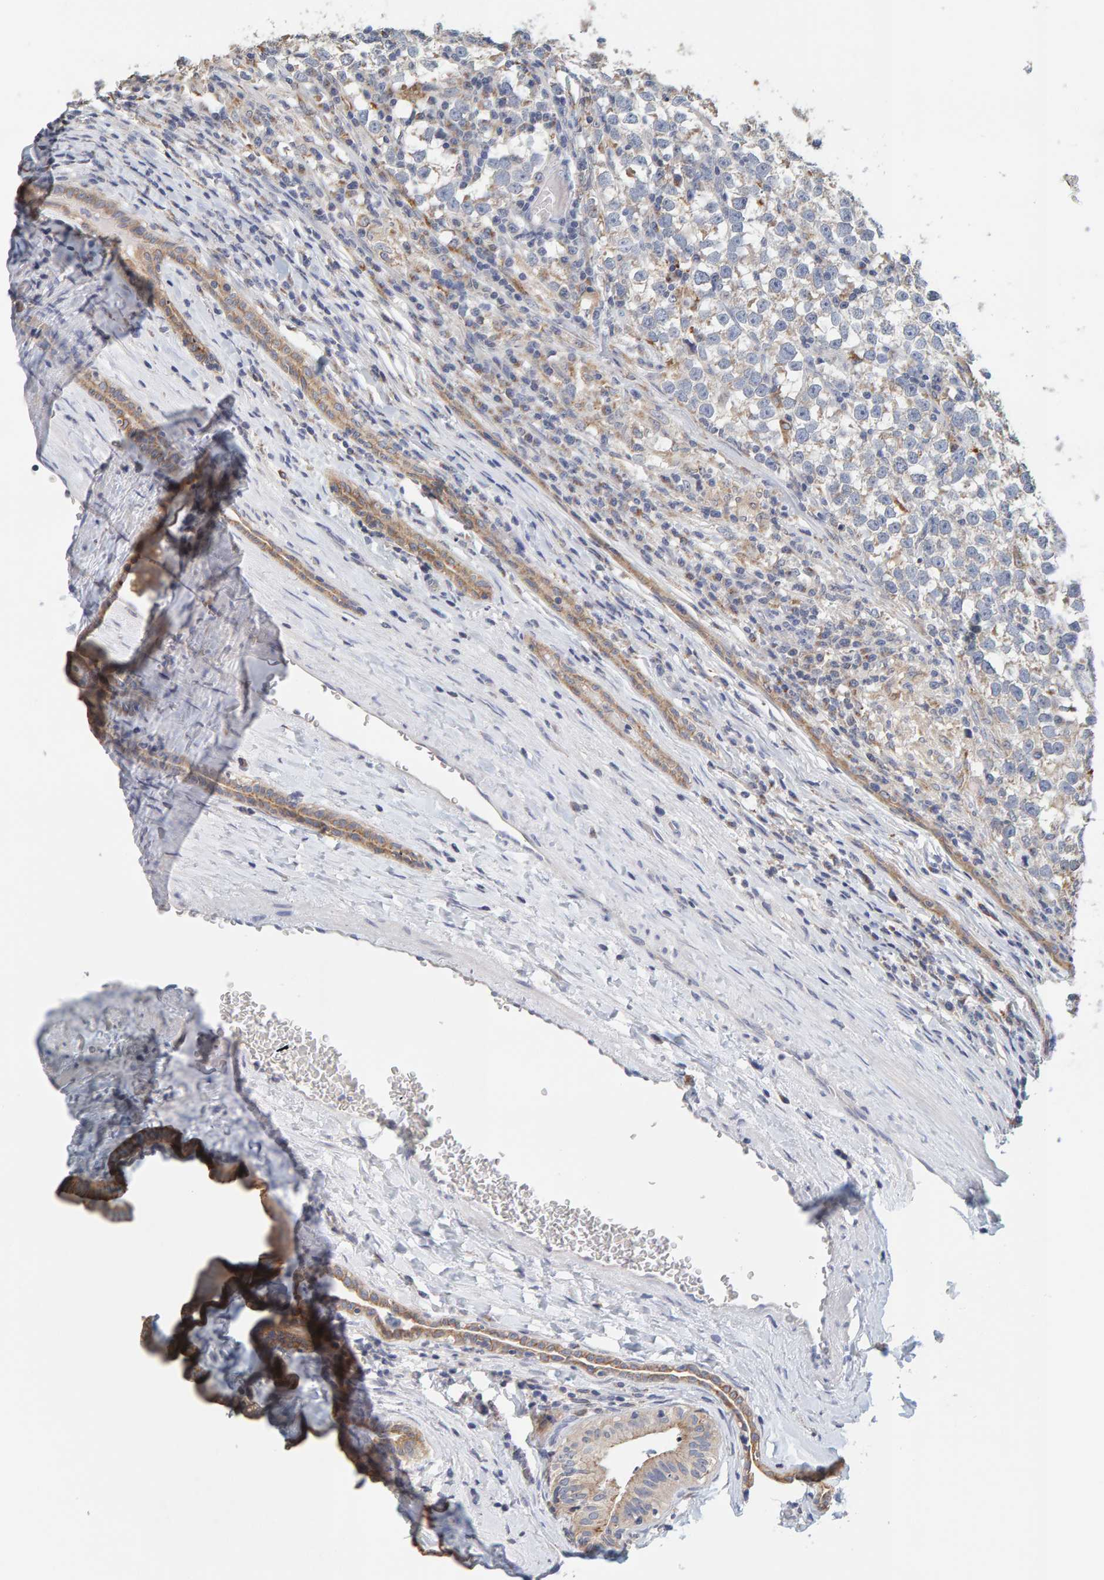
{"staining": {"intensity": "weak", "quantity": "<25%", "location": "cytoplasmic/membranous"}, "tissue": "testis cancer", "cell_type": "Tumor cells", "image_type": "cancer", "snomed": [{"axis": "morphology", "description": "Normal tissue, NOS"}, {"axis": "morphology", "description": "Seminoma, NOS"}, {"axis": "topography", "description": "Testis"}], "caption": "This histopathology image is of testis seminoma stained with IHC to label a protein in brown with the nuclei are counter-stained blue. There is no expression in tumor cells.", "gene": "SGPL1", "patient": {"sex": "male", "age": 43}}